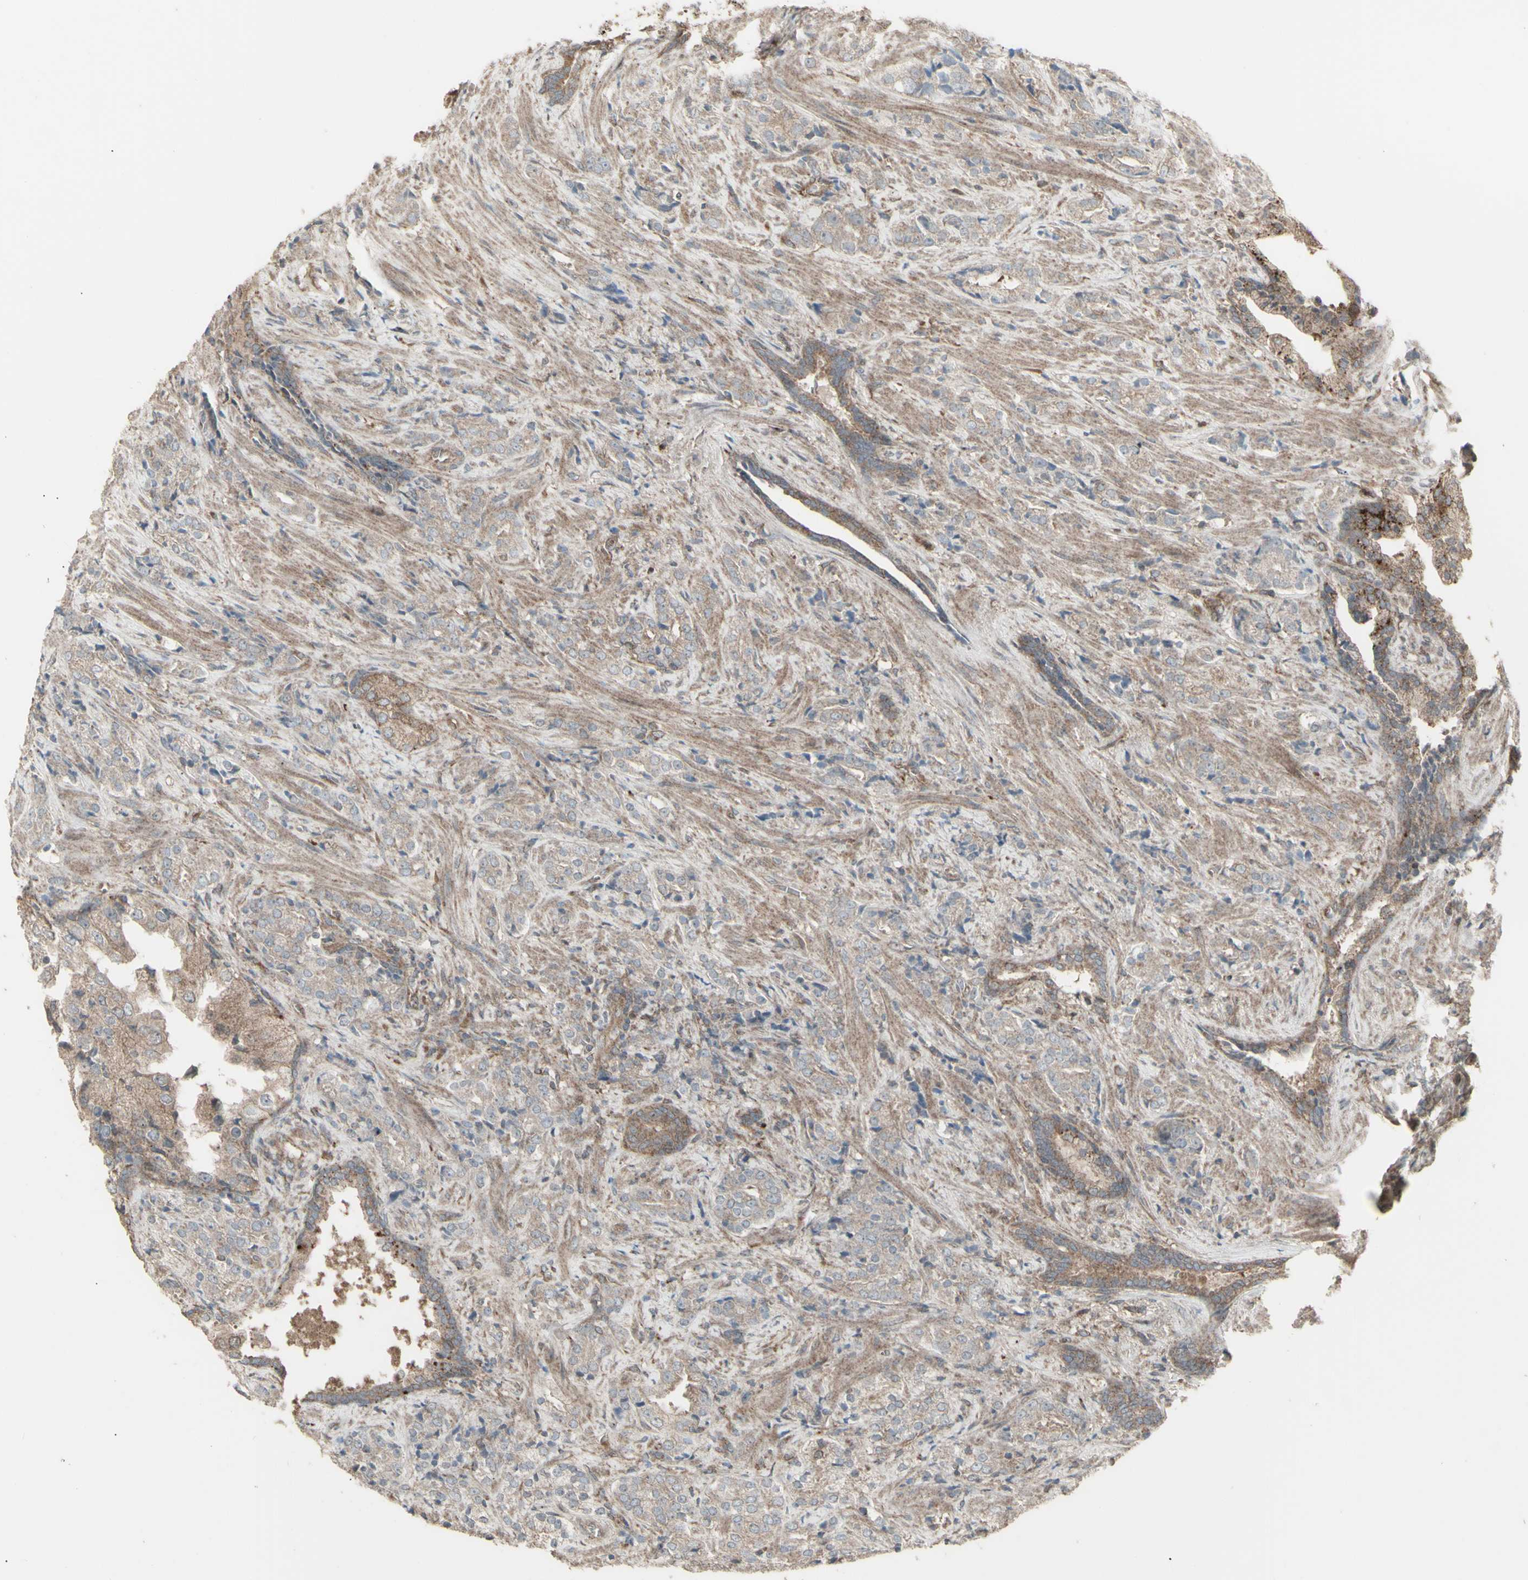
{"staining": {"intensity": "moderate", "quantity": ">75%", "location": "cytoplasmic/membranous"}, "tissue": "prostate cancer", "cell_type": "Tumor cells", "image_type": "cancer", "snomed": [{"axis": "morphology", "description": "Adenocarcinoma, High grade"}, {"axis": "topography", "description": "Prostate"}], "caption": "Immunohistochemistry (IHC) of human adenocarcinoma (high-grade) (prostate) exhibits medium levels of moderate cytoplasmic/membranous positivity in about >75% of tumor cells.", "gene": "RNASEL", "patient": {"sex": "male", "age": 71}}